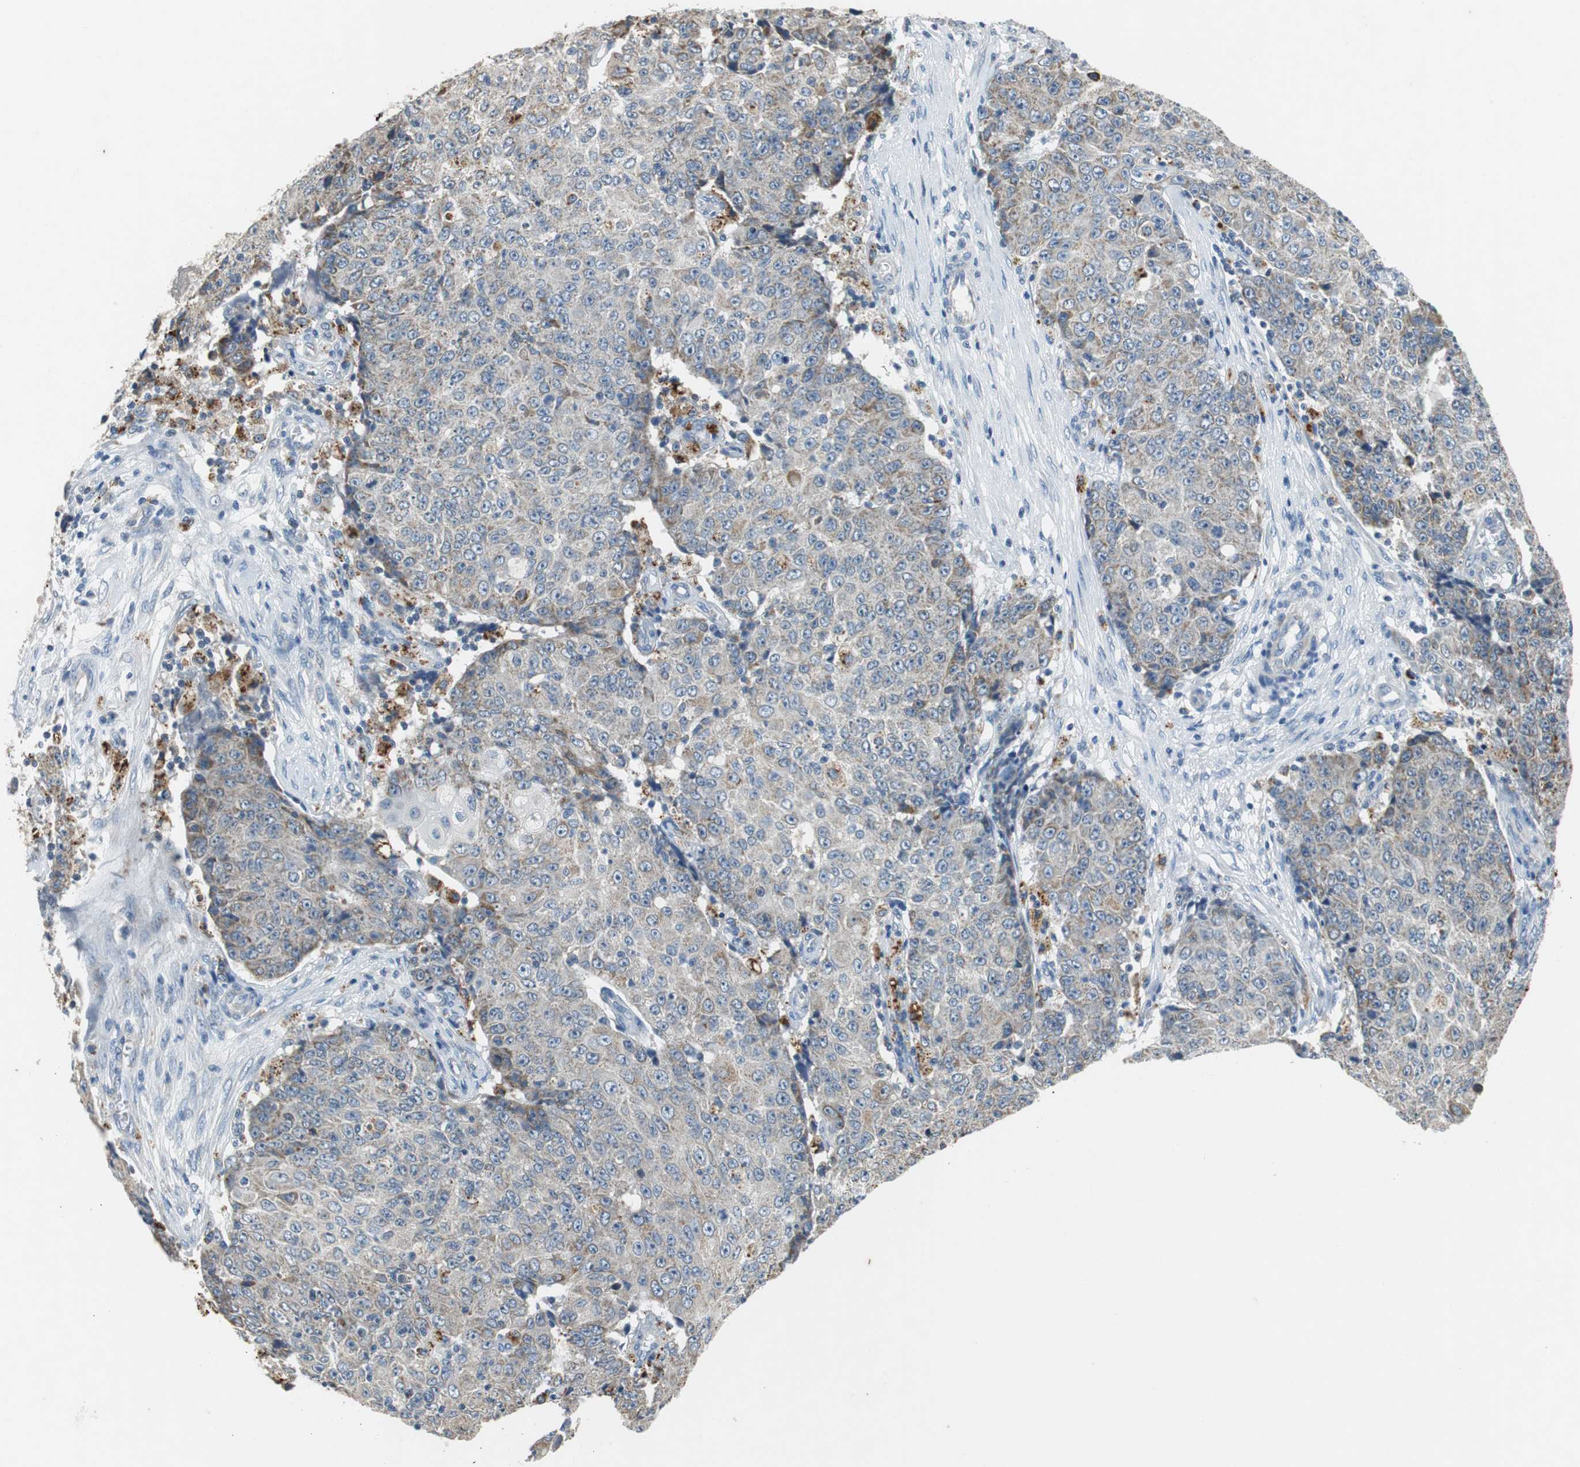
{"staining": {"intensity": "weak", "quantity": "25%-75%", "location": "cytoplasmic/membranous"}, "tissue": "ovarian cancer", "cell_type": "Tumor cells", "image_type": "cancer", "snomed": [{"axis": "morphology", "description": "Carcinoma, endometroid"}, {"axis": "topography", "description": "Ovary"}], "caption": "Protein expression analysis of human ovarian cancer reveals weak cytoplasmic/membranous positivity in about 25%-75% of tumor cells.", "gene": "NLGN1", "patient": {"sex": "female", "age": 42}}